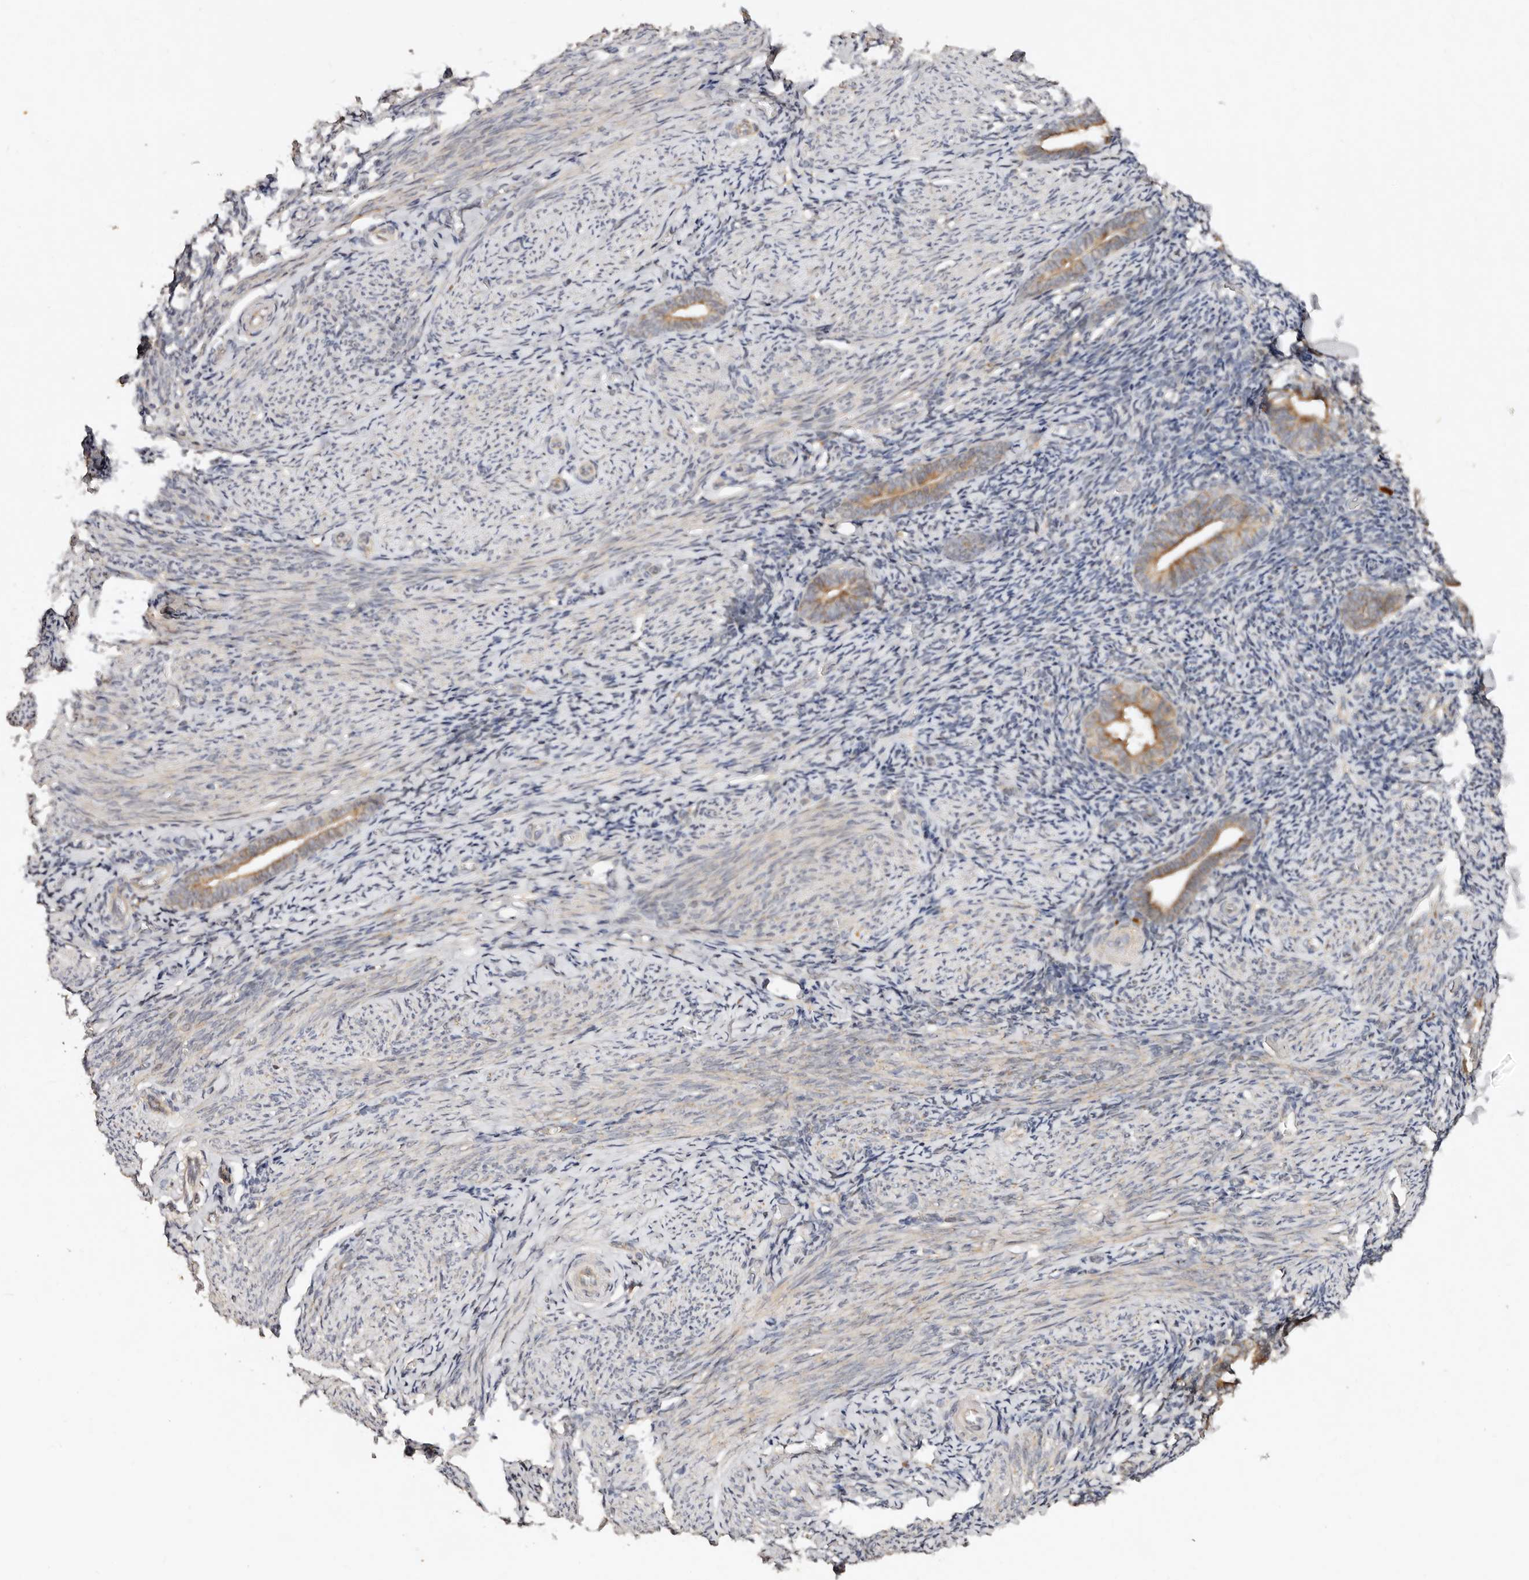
{"staining": {"intensity": "negative", "quantity": "none", "location": "none"}, "tissue": "endometrium", "cell_type": "Cells in endometrial stroma", "image_type": "normal", "snomed": [{"axis": "morphology", "description": "Normal tissue, NOS"}, {"axis": "topography", "description": "Endometrium"}], "caption": "The photomicrograph shows no staining of cells in endometrial stroma in benign endometrium. (Immunohistochemistry (ihc), brightfield microscopy, high magnification).", "gene": "DENND11", "patient": {"sex": "female", "age": 51}}